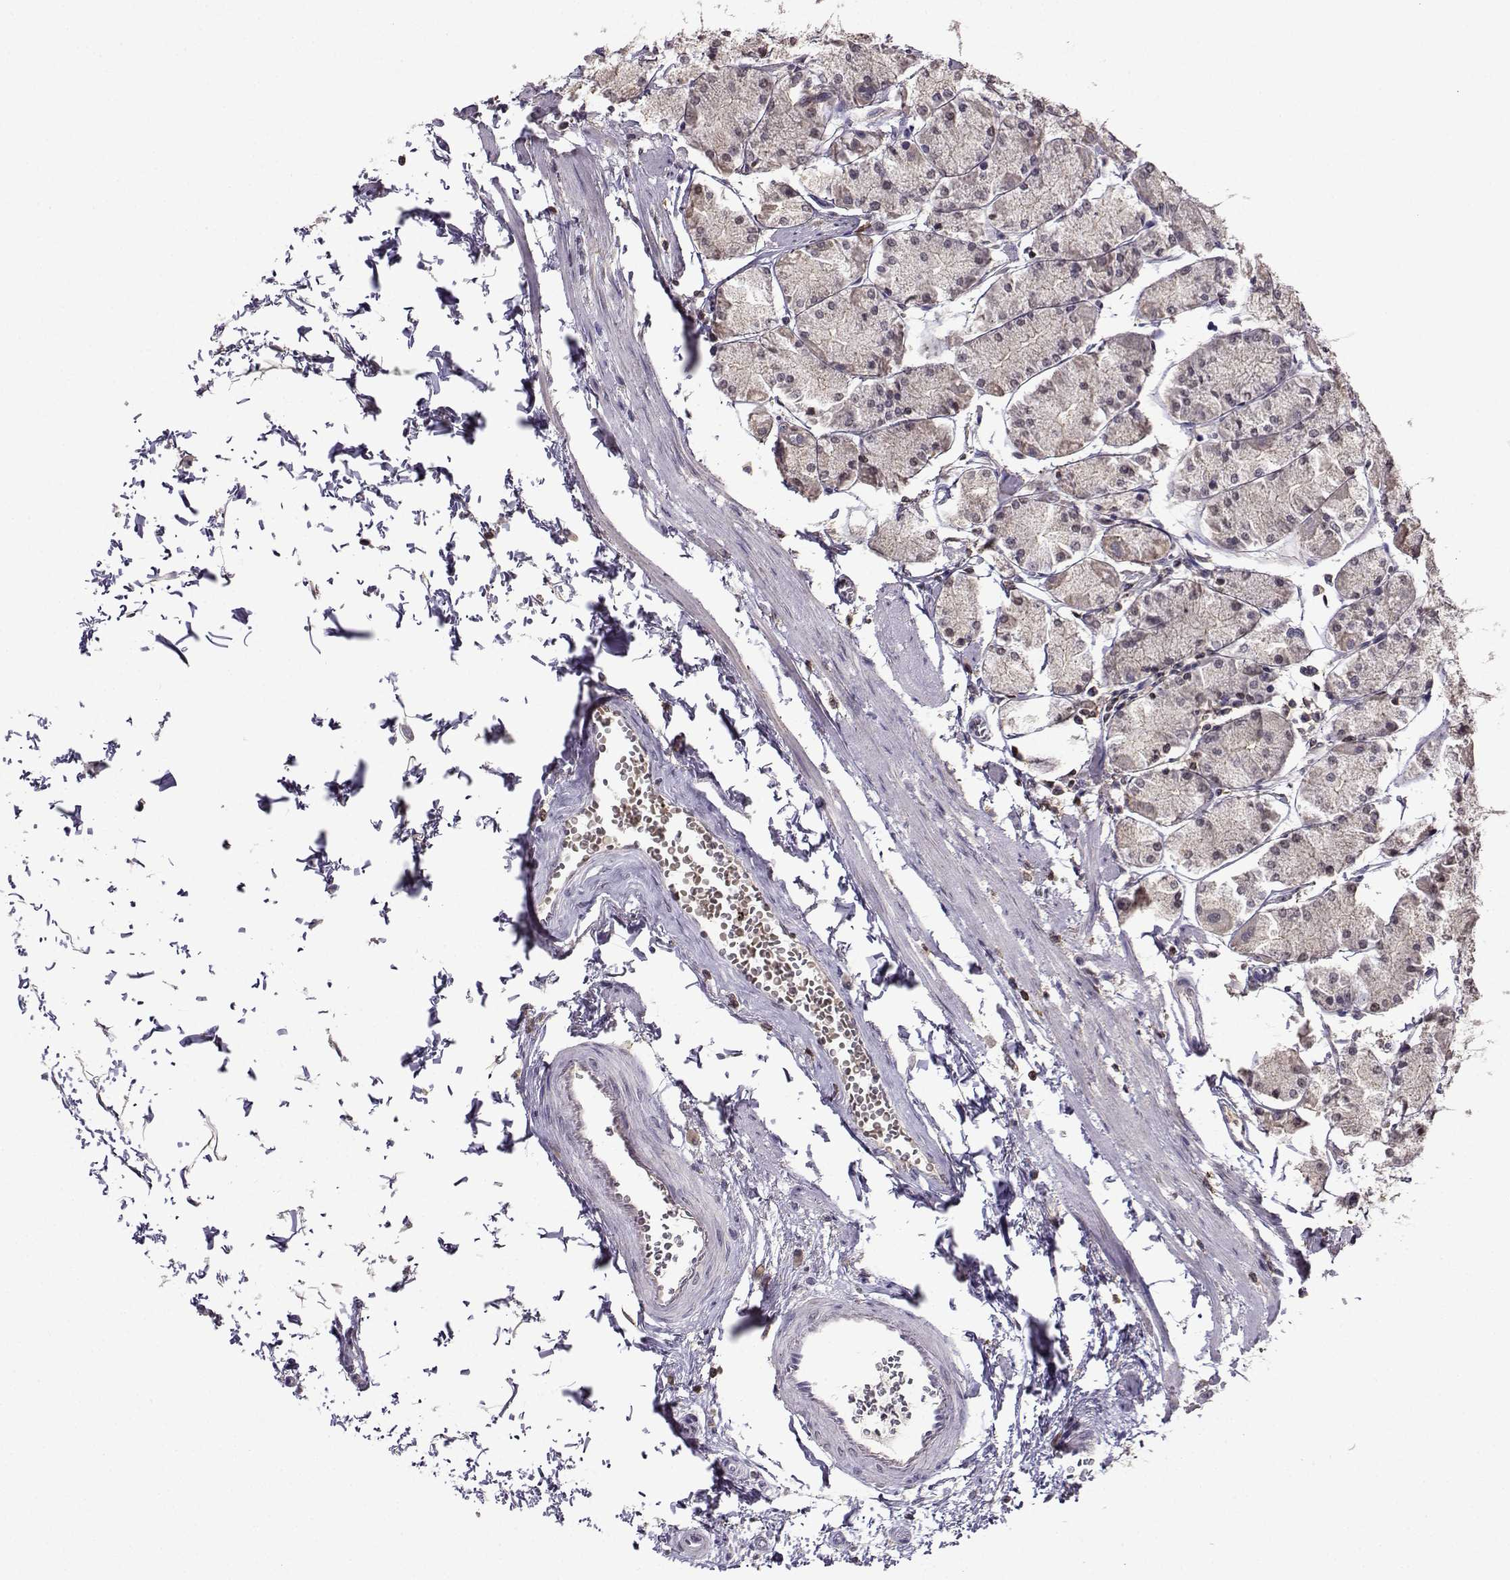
{"staining": {"intensity": "negative", "quantity": "none", "location": "none"}, "tissue": "stomach", "cell_type": "Glandular cells", "image_type": "normal", "snomed": [{"axis": "morphology", "description": "Normal tissue, NOS"}, {"axis": "topography", "description": "Stomach, upper"}], "caption": "DAB (3,3'-diaminobenzidine) immunohistochemical staining of unremarkable human stomach reveals no significant positivity in glandular cells.", "gene": "LRFN2", "patient": {"sex": "male", "age": 60}}